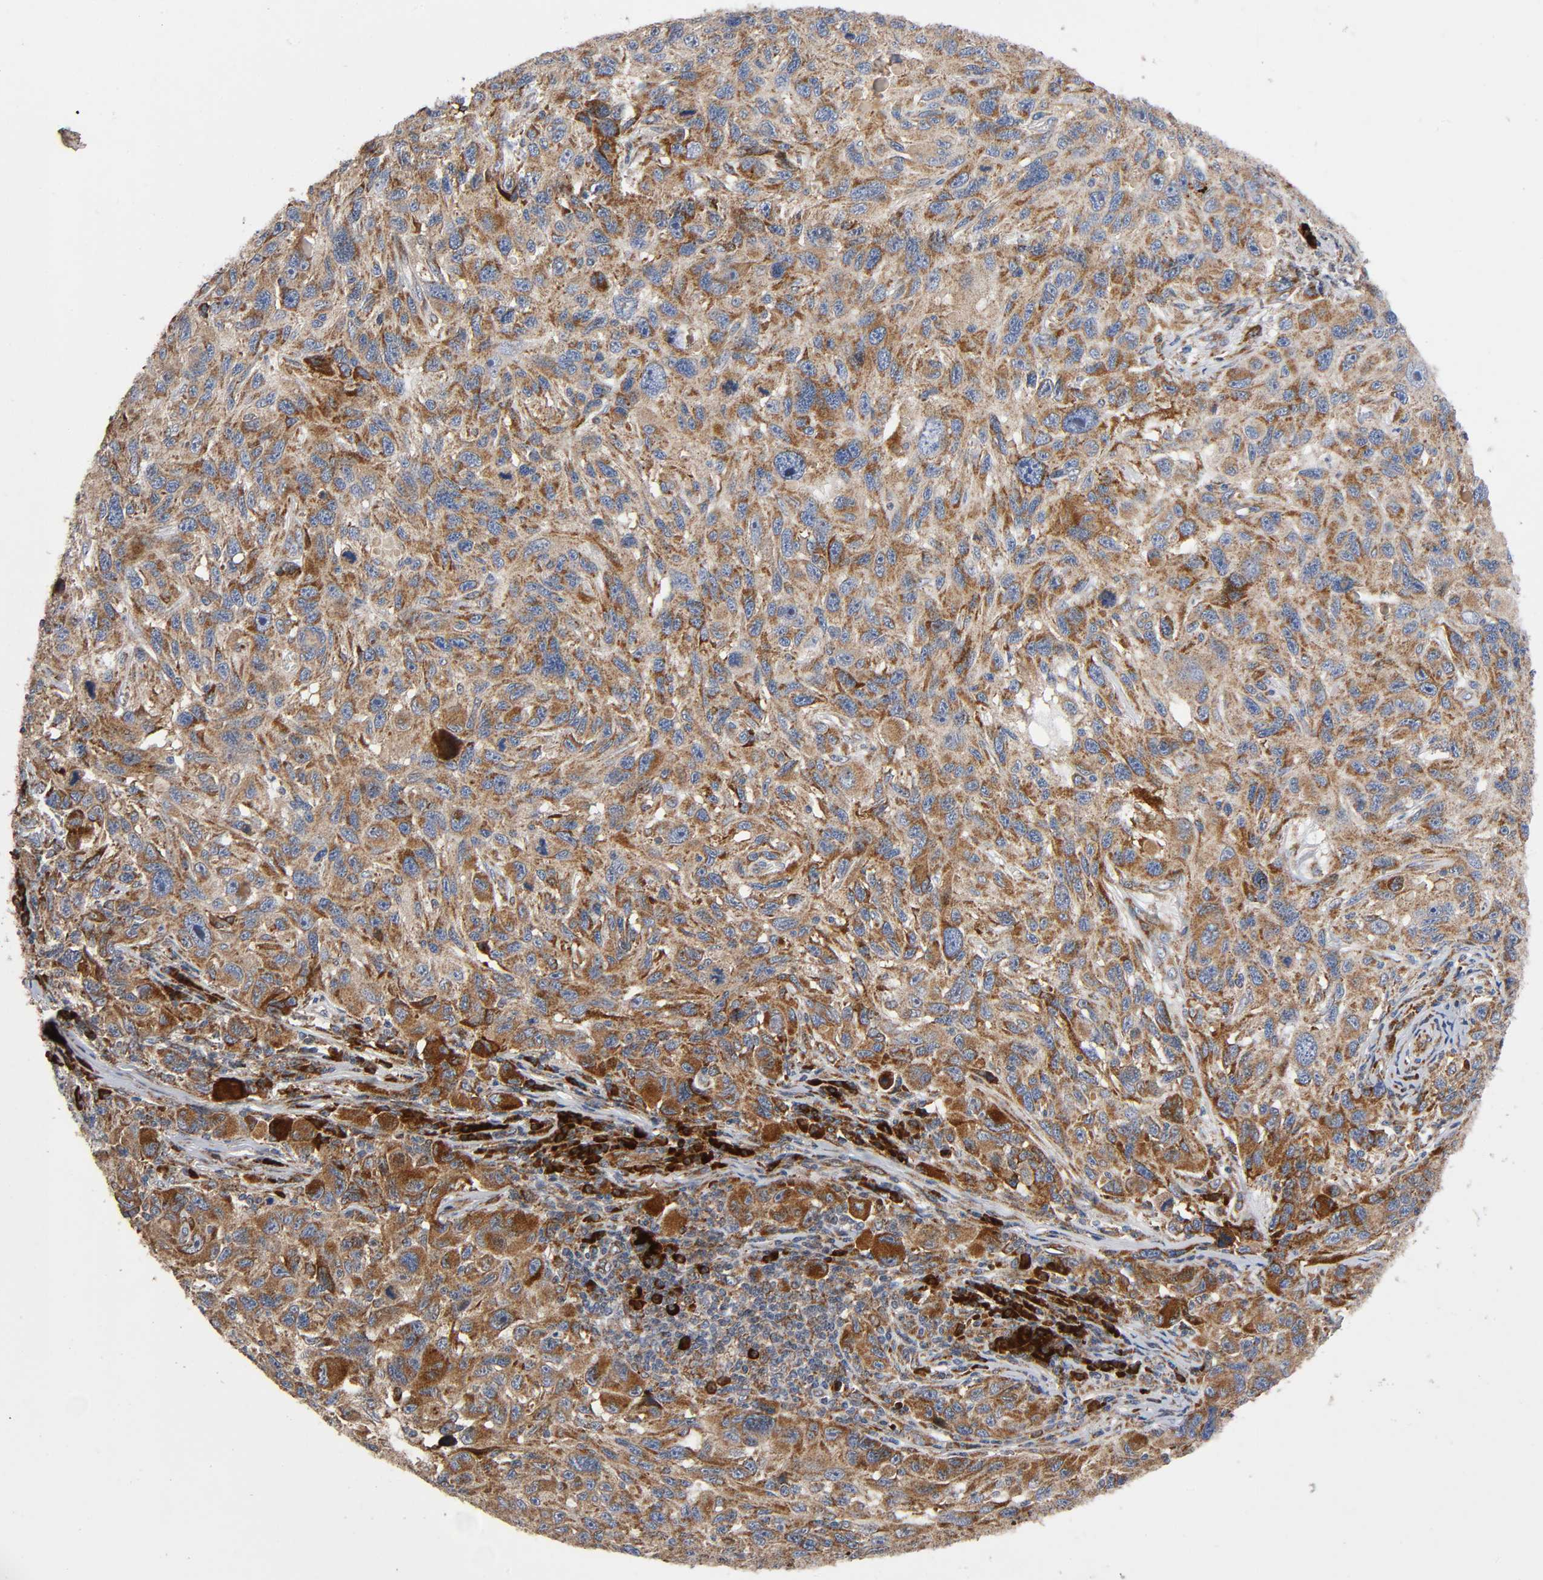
{"staining": {"intensity": "moderate", "quantity": ">75%", "location": "cytoplasmic/membranous"}, "tissue": "melanoma", "cell_type": "Tumor cells", "image_type": "cancer", "snomed": [{"axis": "morphology", "description": "Malignant melanoma, NOS"}, {"axis": "topography", "description": "Skin"}], "caption": "The photomicrograph displays a brown stain indicating the presence of a protein in the cytoplasmic/membranous of tumor cells in melanoma.", "gene": "MAP3K1", "patient": {"sex": "male", "age": 53}}